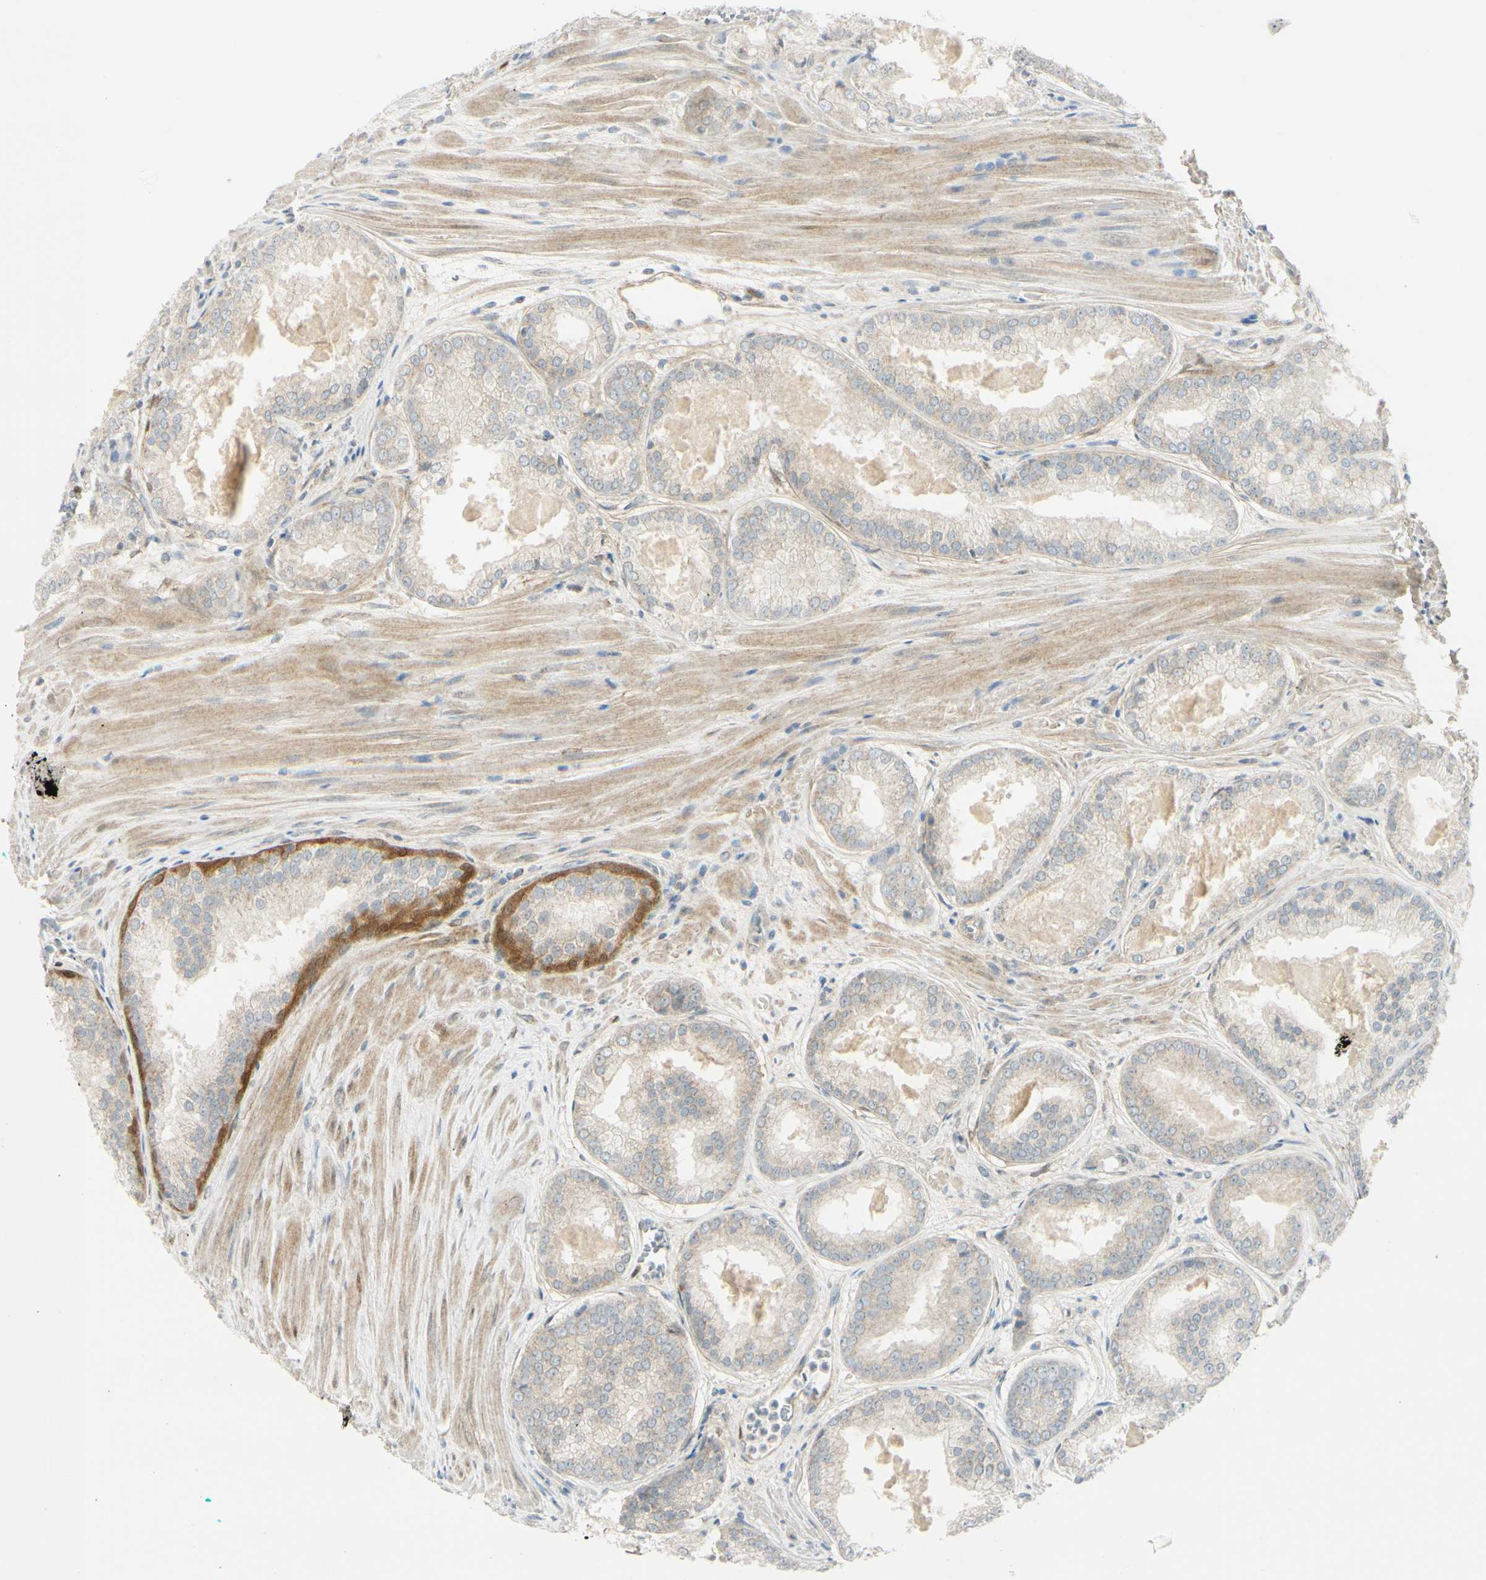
{"staining": {"intensity": "weak", "quantity": ">75%", "location": "none"}, "tissue": "prostate cancer", "cell_type": "Tumor cells", "image_type": "cancer", "snomed": [{"axis": "morphology", "description": "Adenocarcinoma, Low grade"}, {"axis": "topography", "description": "Prostate"}], "caption": "Immunohistochemical staining of prostate cancer displays low levels of weak None positivity in approximately >75% of tumor cells. (brown staining indicates protein expression, while blue staining denotes nuclei).", "gene": "FHL2", "patient": {"sex": "male", "age": 64}}